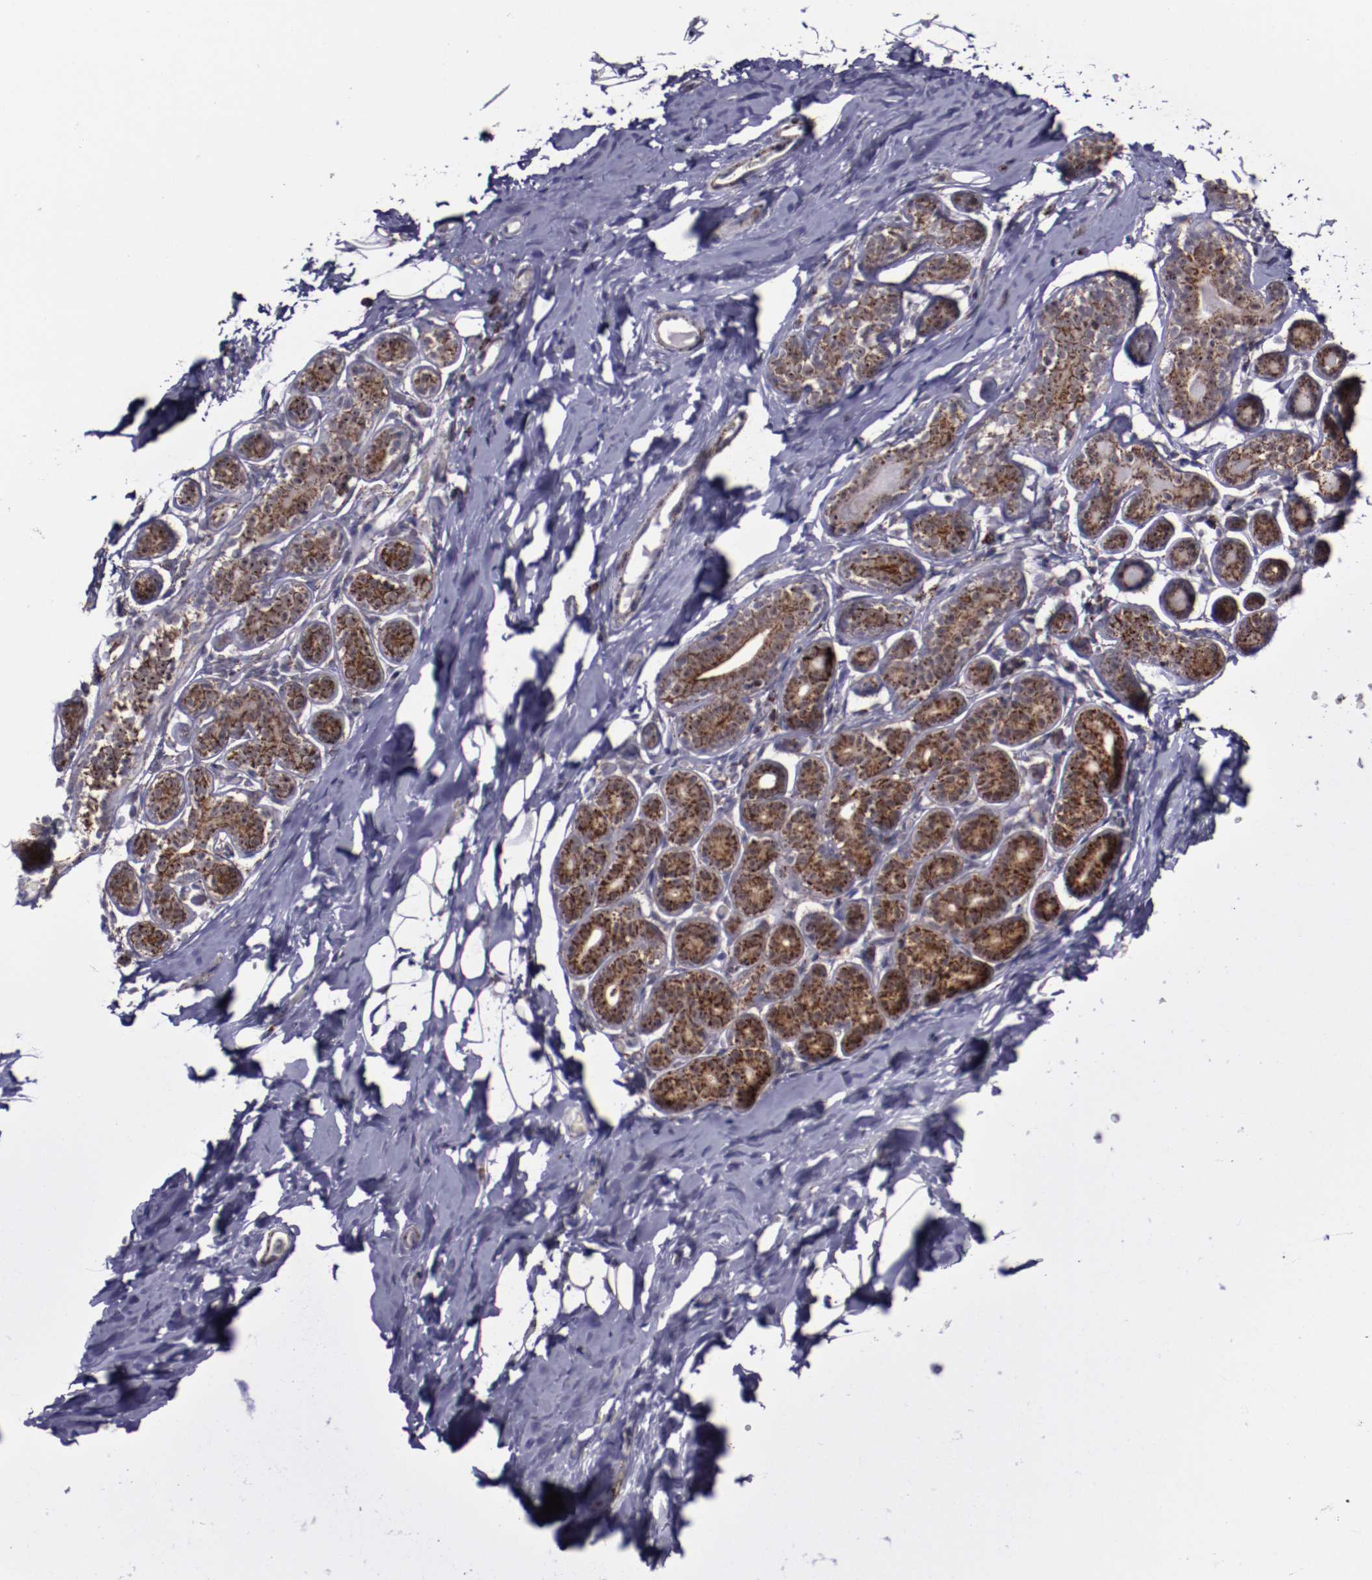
{"staining": {"intensity": "negative", "quantity": "none", "location": "none"}, "tissue": "breast", "cell_type": "Adipocytes", "image_type": "normal", "snomed": [{"axis": "morphology", "description": "Normal tissue, NOS"}, {"axis": "topography", "description": "Breast"}, {"axis": "topography", "description": "Soft tissue"}], "caption": "A high-resolution image shows IHC staining of unremarkable breast, which reveals no significant expression in adipocytes.", "gene": "LONP1", "patient": {"sex": "female", "age": 75}}